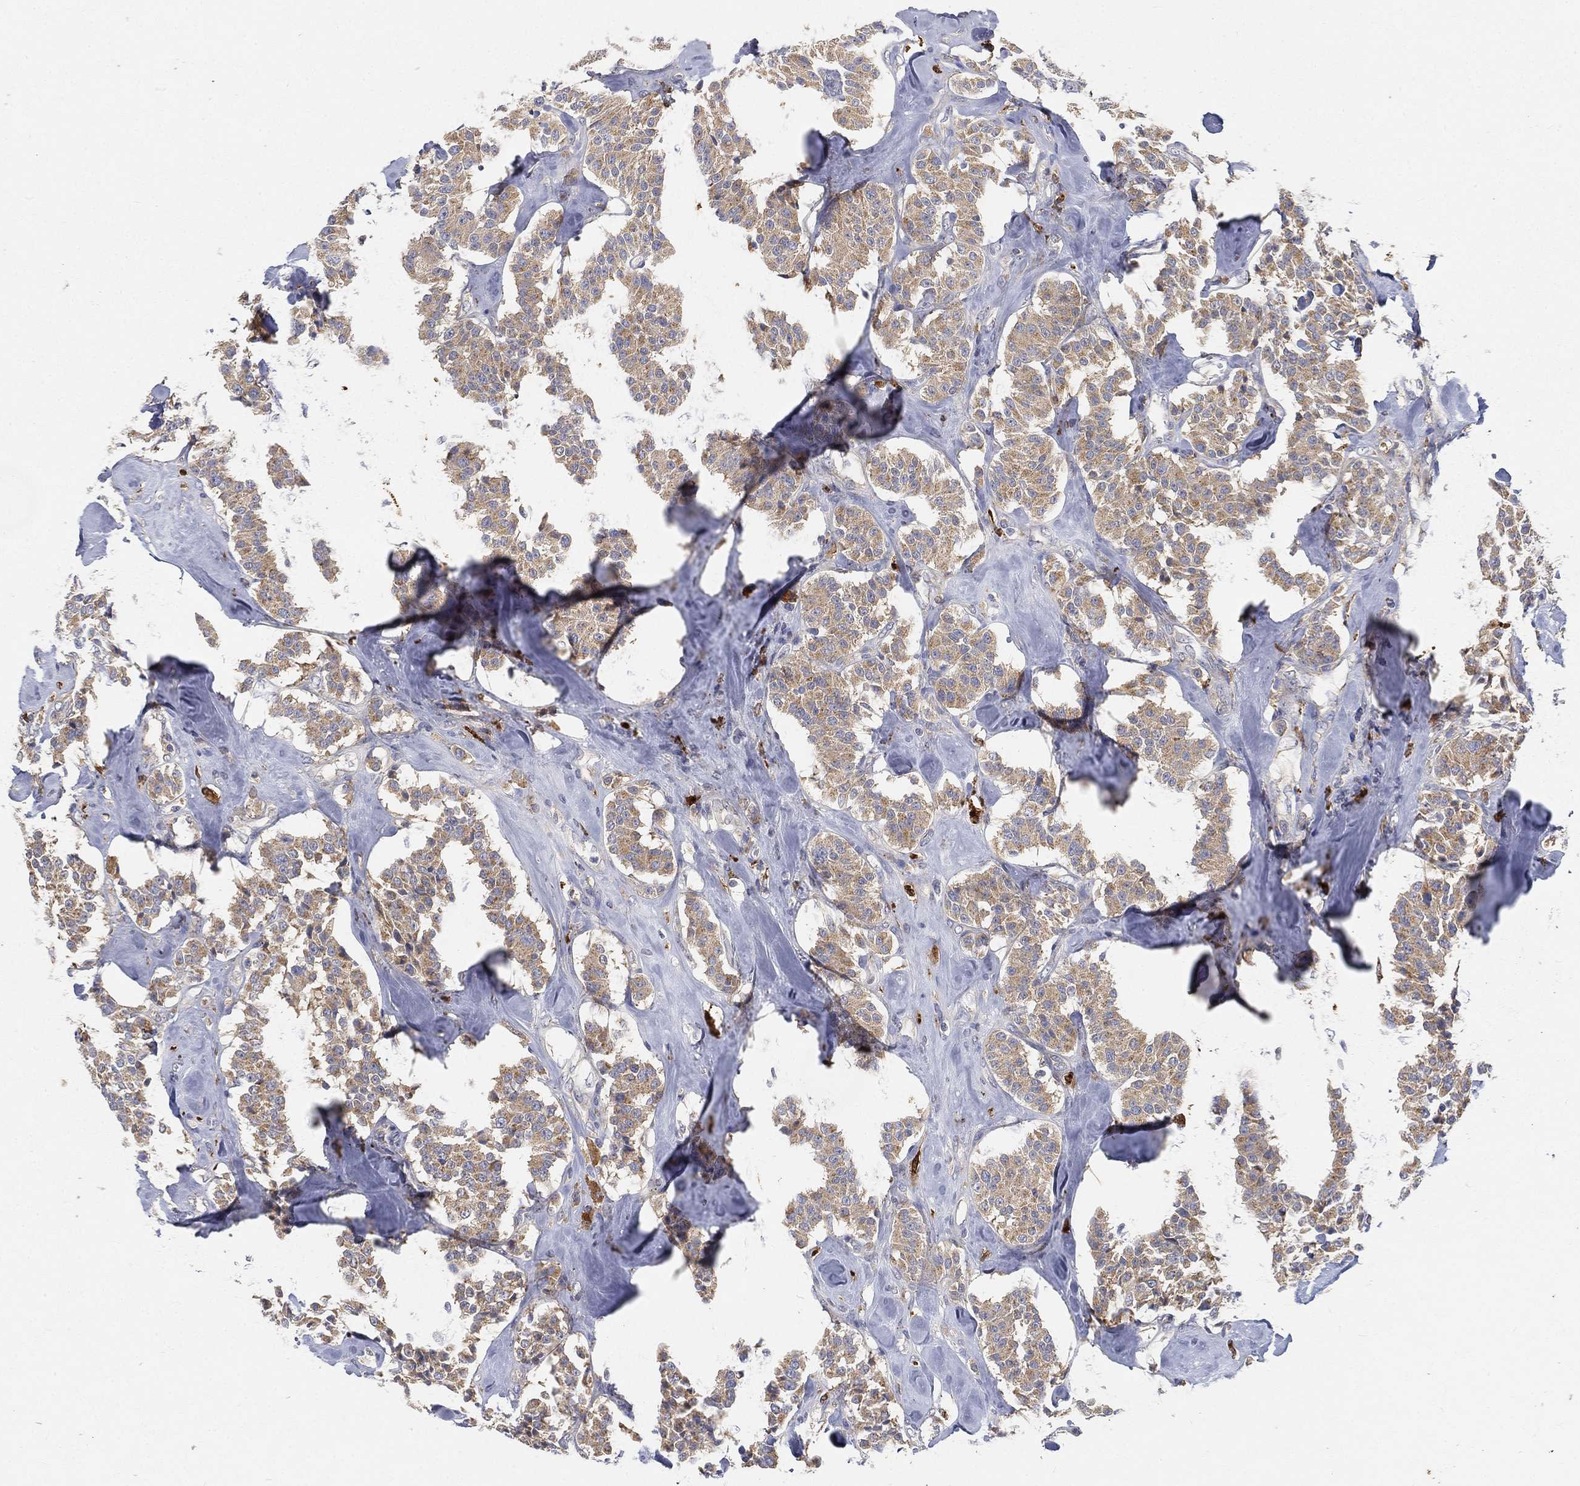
{"staining": {"intensity": "weak", "quantity": ">75%", "location": "cytoplasmic/membranous"}, "tissue": "carcinoid", "cell_type": "Tumor cells", "image_type": "cancer", "snomed": [{"axis": "morphology", "description": "Carcinoid, malignant, NOS"}, {"axis": "topography", "description": "Pancreas"}], "caption": "Malignant carcinoid stained with immunohistochemistry (IHC) displays weak cytoplasmic/membranous expression in approximately >75% of tumor cells.", "gene": "CTSL", "patient": {"sex": "male", "age": 41}}